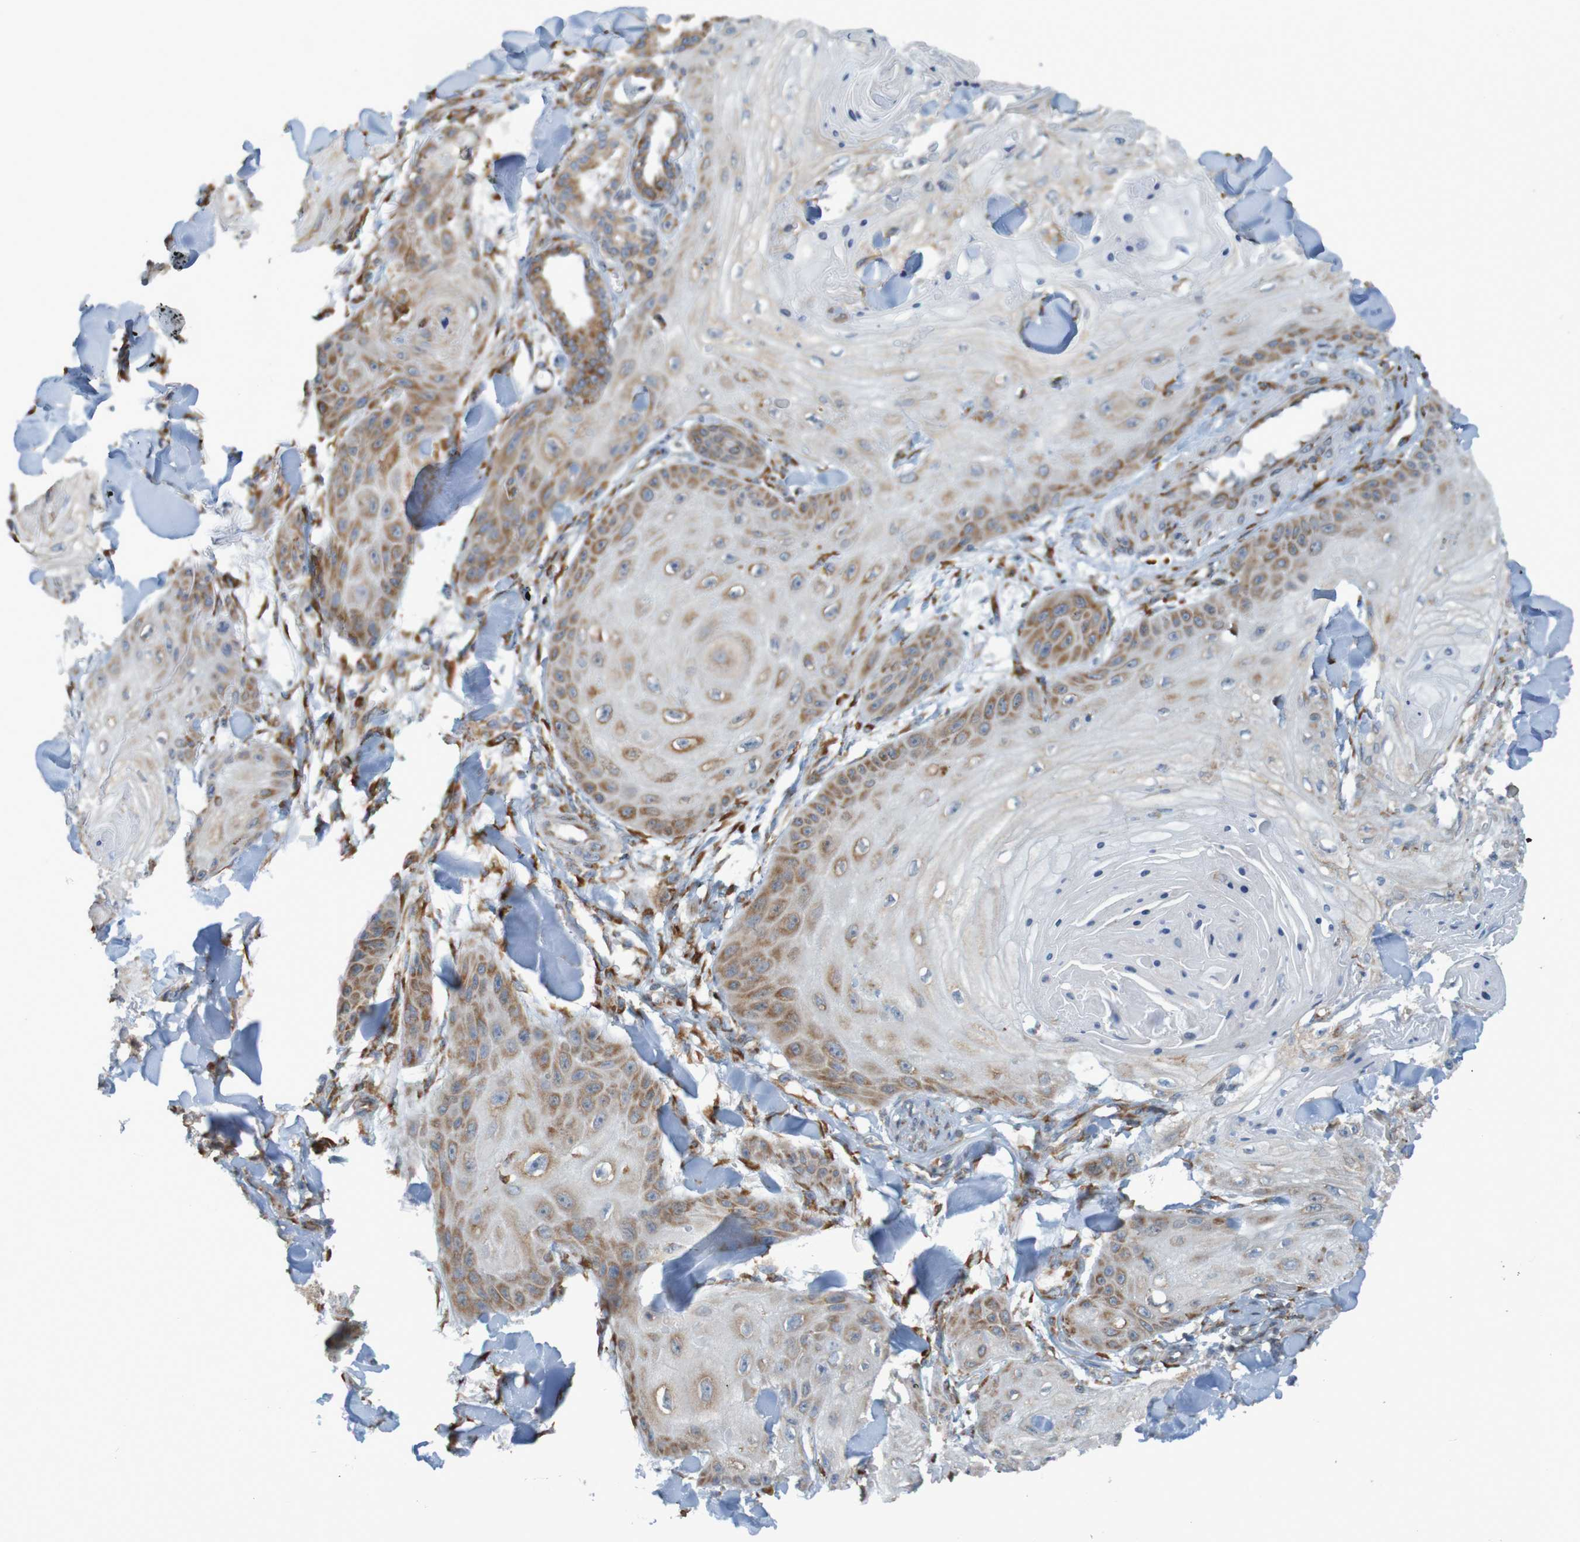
{"staining": {"intensity": "weak", "quantity": "25%-75%", "location": "cytoplasmic/membranous"}, "tissue": "skin cancer", "cell_type": "Tumor cells", "image_type": "cancer", "snomed": [{"axis": "morphology", "description": "Squamous cell carcinoma, NOS"}, {"axis": "topography", "description": "Skin"}], "caption": "The photomicrograph displays staining of squamous cell carcinoma (skin), revealing weak cytoplasmic/membranous protein expression (brown color) within tumor cells.", "gene": "SSR1", "patient": {"sex": "male", "age": 74}}